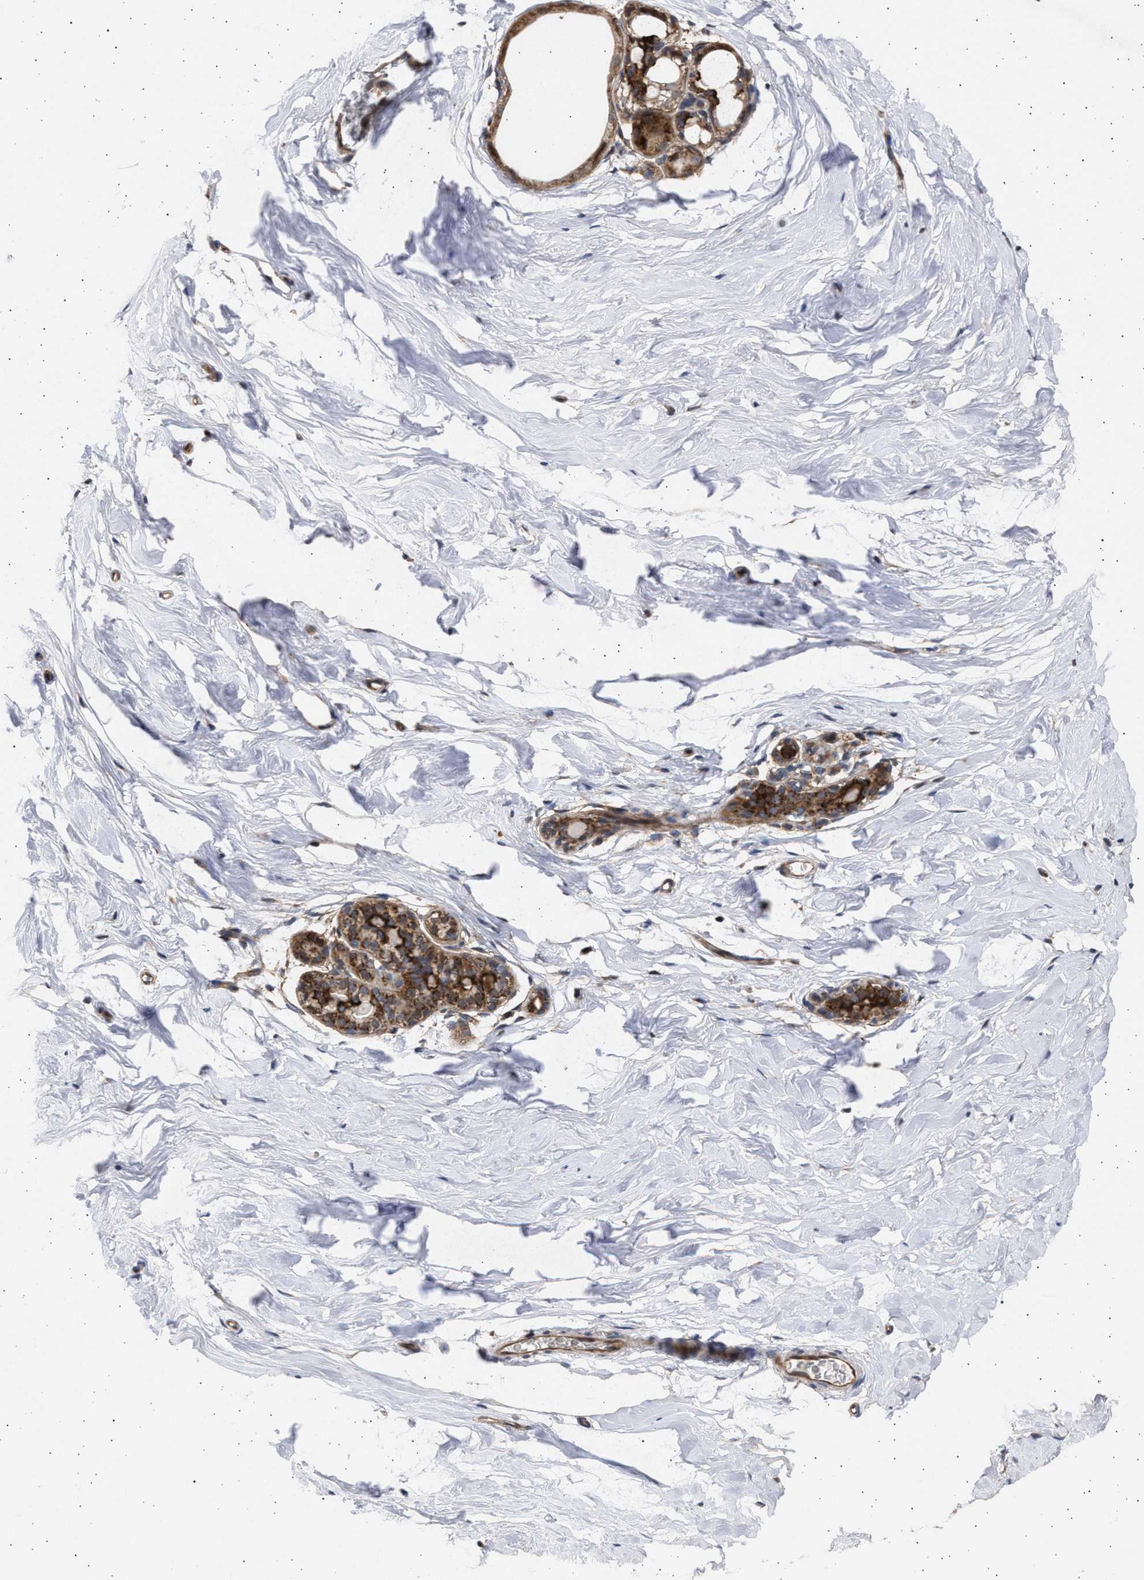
{"staining": {"intensity": "strong", "quantity": ">75%", "location": "cytoplasmic/membranous"}, "tissue": "breast", "cell_type": "Glandular cells", "image_type": "normal", "snomed": [{"axis": "morphology", "description": "Normal tissue, NOS"}, {"axis": "topography", "description": "Breast"}], "caption": "Normal breast reveals strong cytoplasmic/membranous staining in about >75% of glandular cells, visualized by immunohistochemistry.", "gene": "TTC19", "patient": {"sex": "female", "age": 62}}